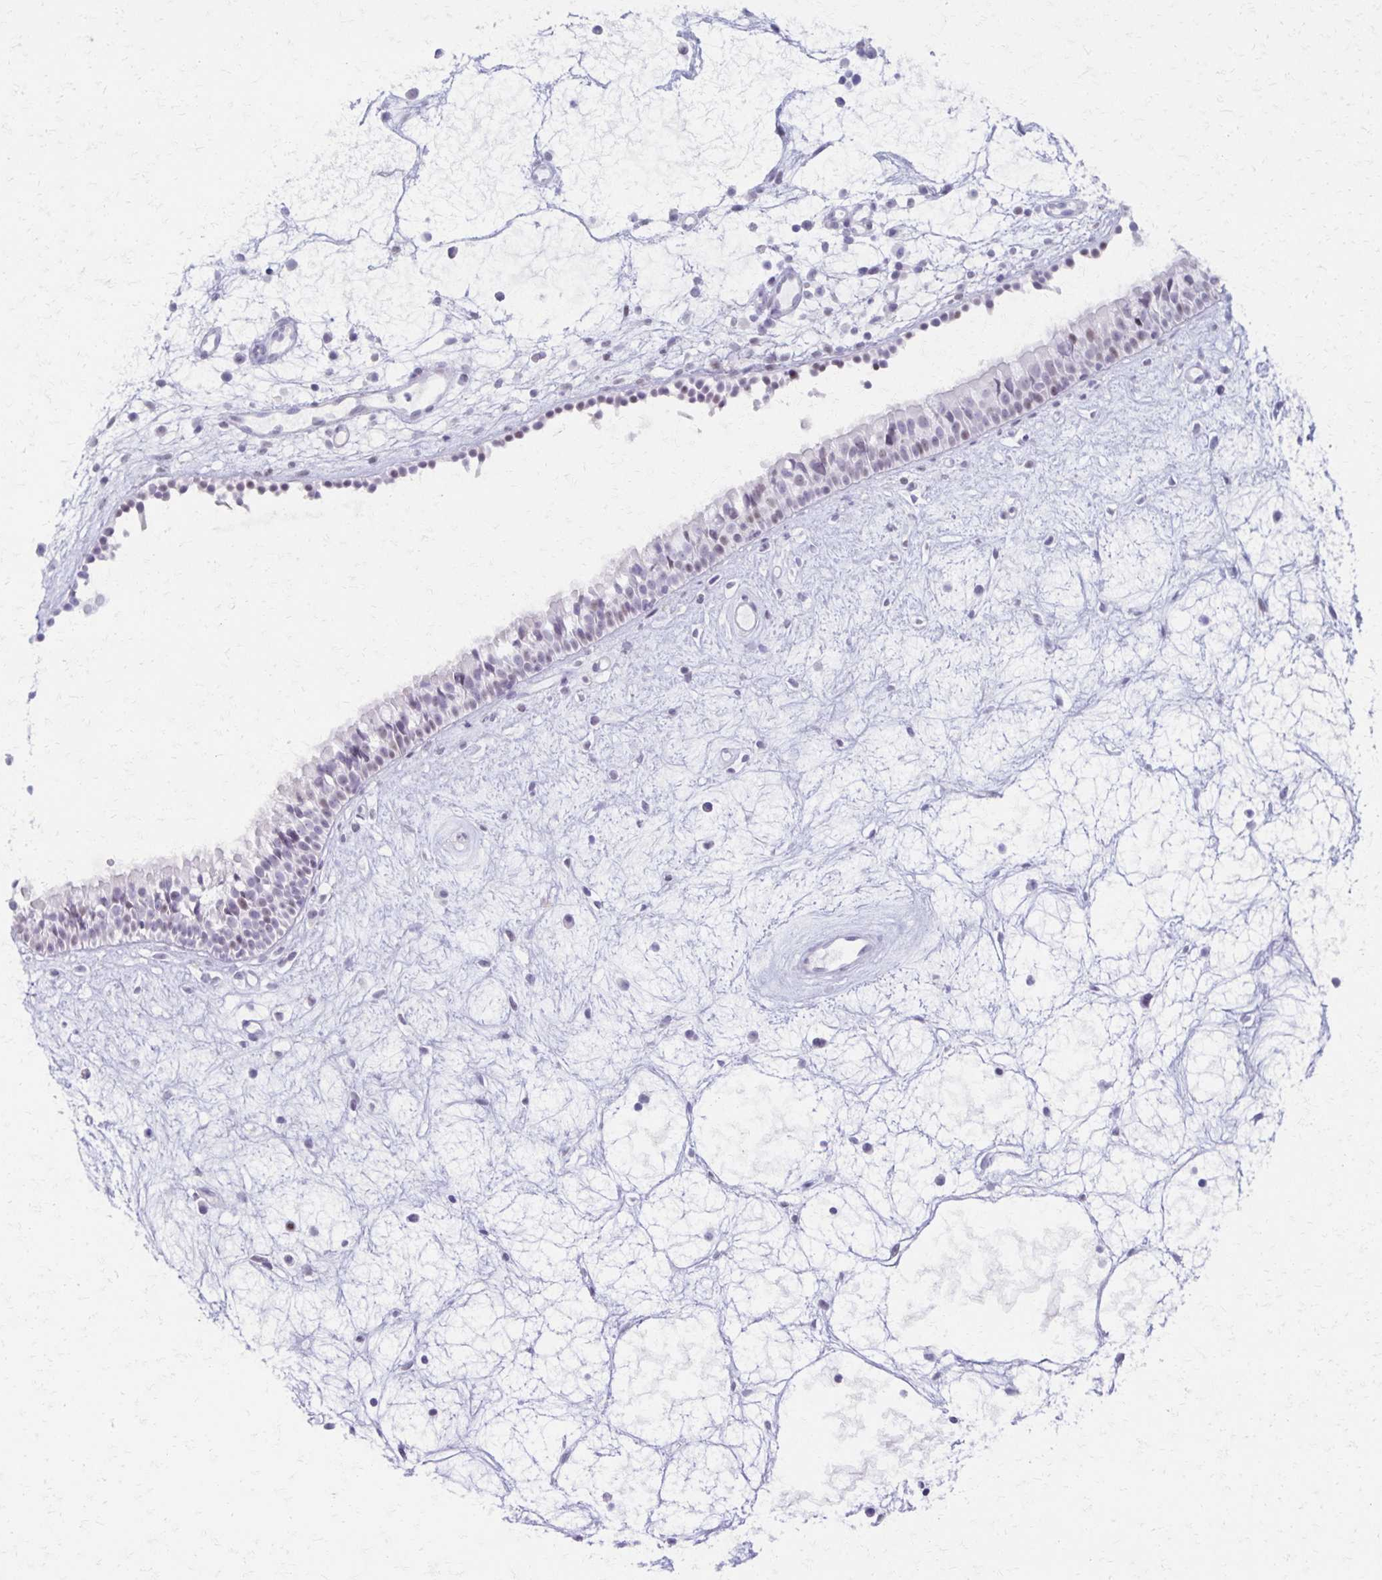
{"staining": {"intensity": "weak", "quantity": "25%-75%", "location": "nuclear"}, "tissue": "nasopharynx", "cell_type": "Respiratory epithelial cells", "image_type": "normal", "snomed": [{"axis": "morphology", "description": "Normal tissue, NOS"}, {"axis": "topography", "description": "Nasopharynx"}], "caption": "Respiratory epithelial cells reveal low levels of weak nuclear staining in approximately 25%-75% of cells in unremarkable human nasopharynx.", "gene": "MORC4", "patient": {"sex": "male", "age": 69}}